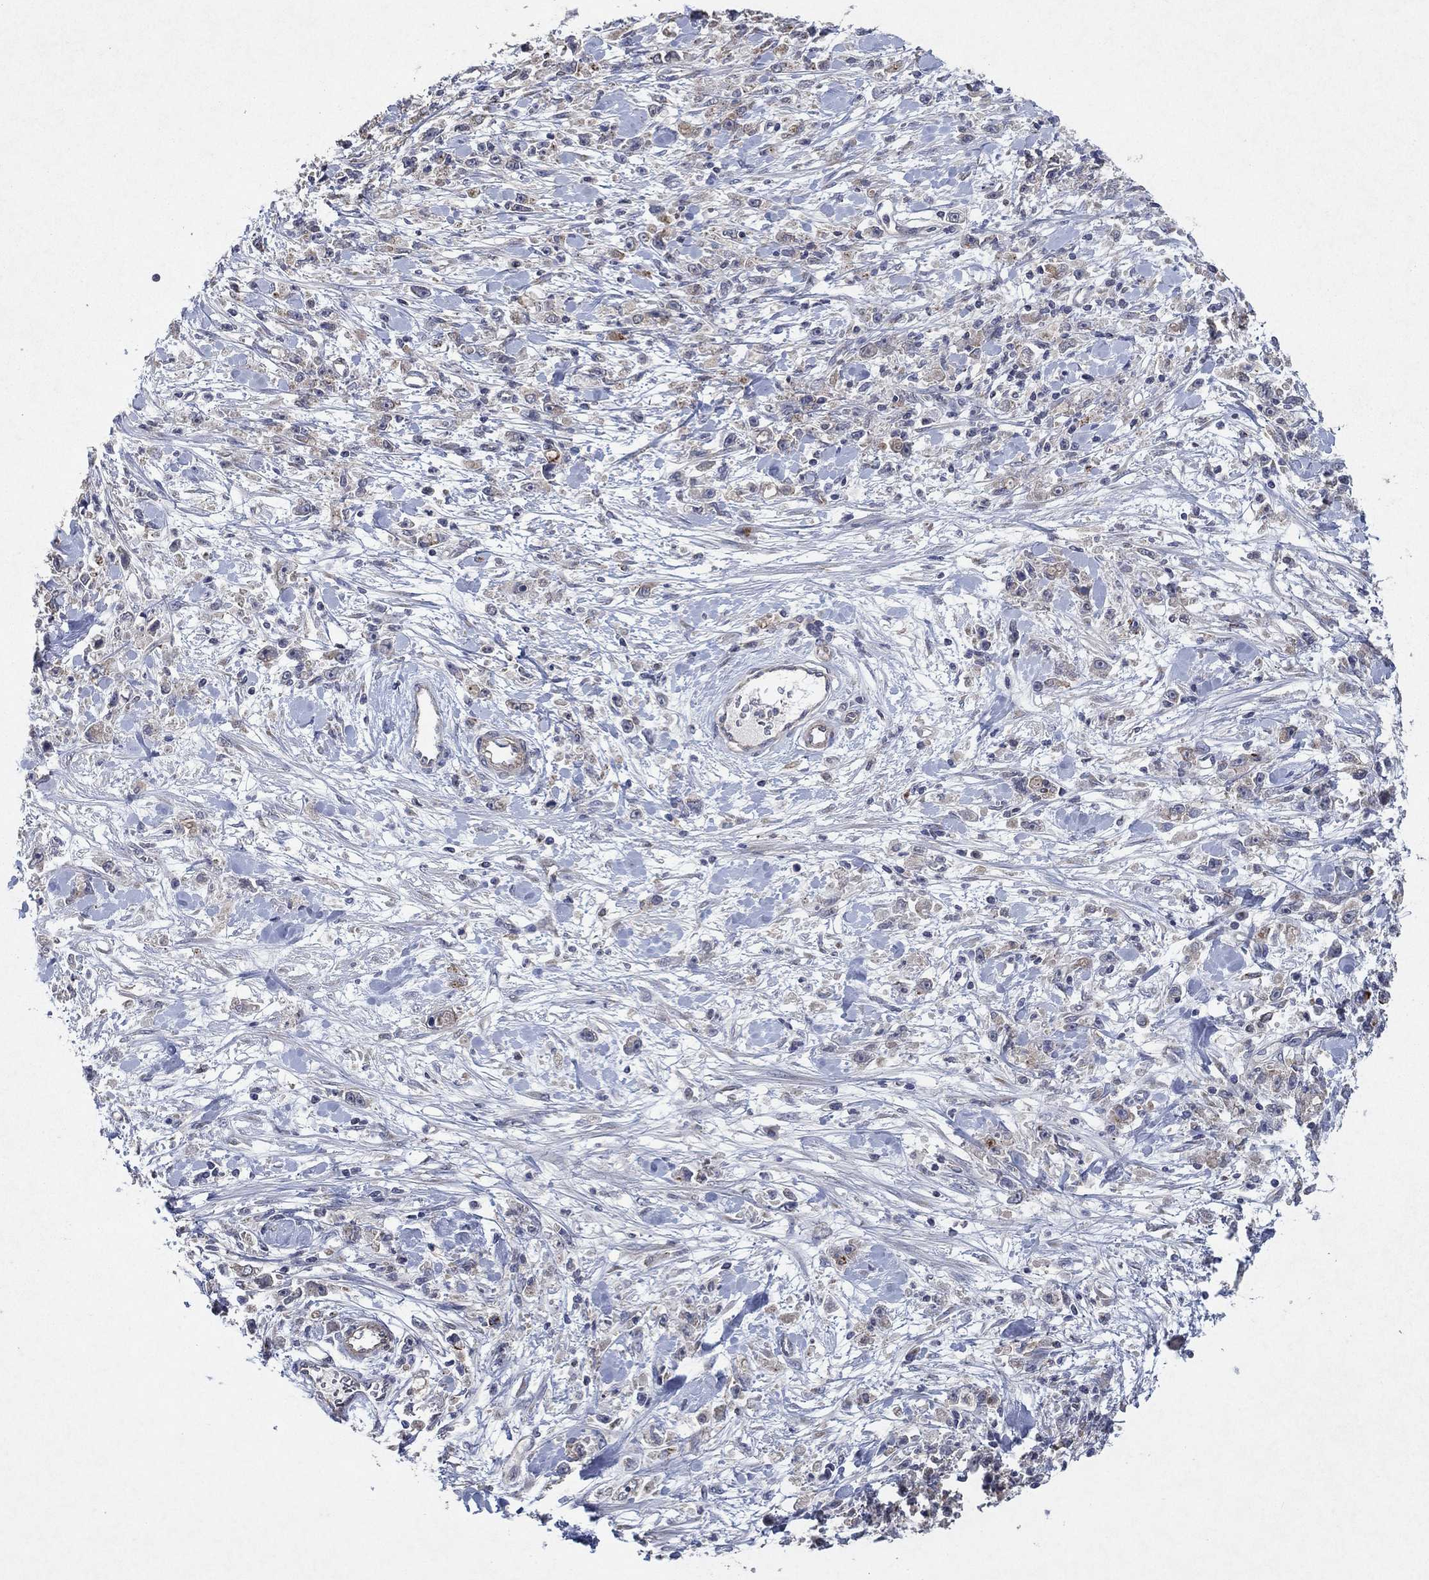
{"staining": {"intensity": "weak", "quantity": ">75%", "location": "cytoplasmic/membranous"}, "tissue": "stomach cancer", "cell_type": "Tumor cells", "image_type": "cancer", "snomed": [{"axis": "morphology", "description": "Adenocarcinoma, NOS"}, {"axis": "topography", "description": "Stomach"}], "caption": "Brown immunohistochemical staining in human stomach adenocarcinoma exhibits weak cytoplasmic/membranous positivity in approximately >75% of tumor cells. The staining was performed using DAB, with brown indicating positive protein expression. Nuclei are stained blue with hematoxylin.", "gene": "FRG1", "patient": {"sex": "female", "age": 59}}